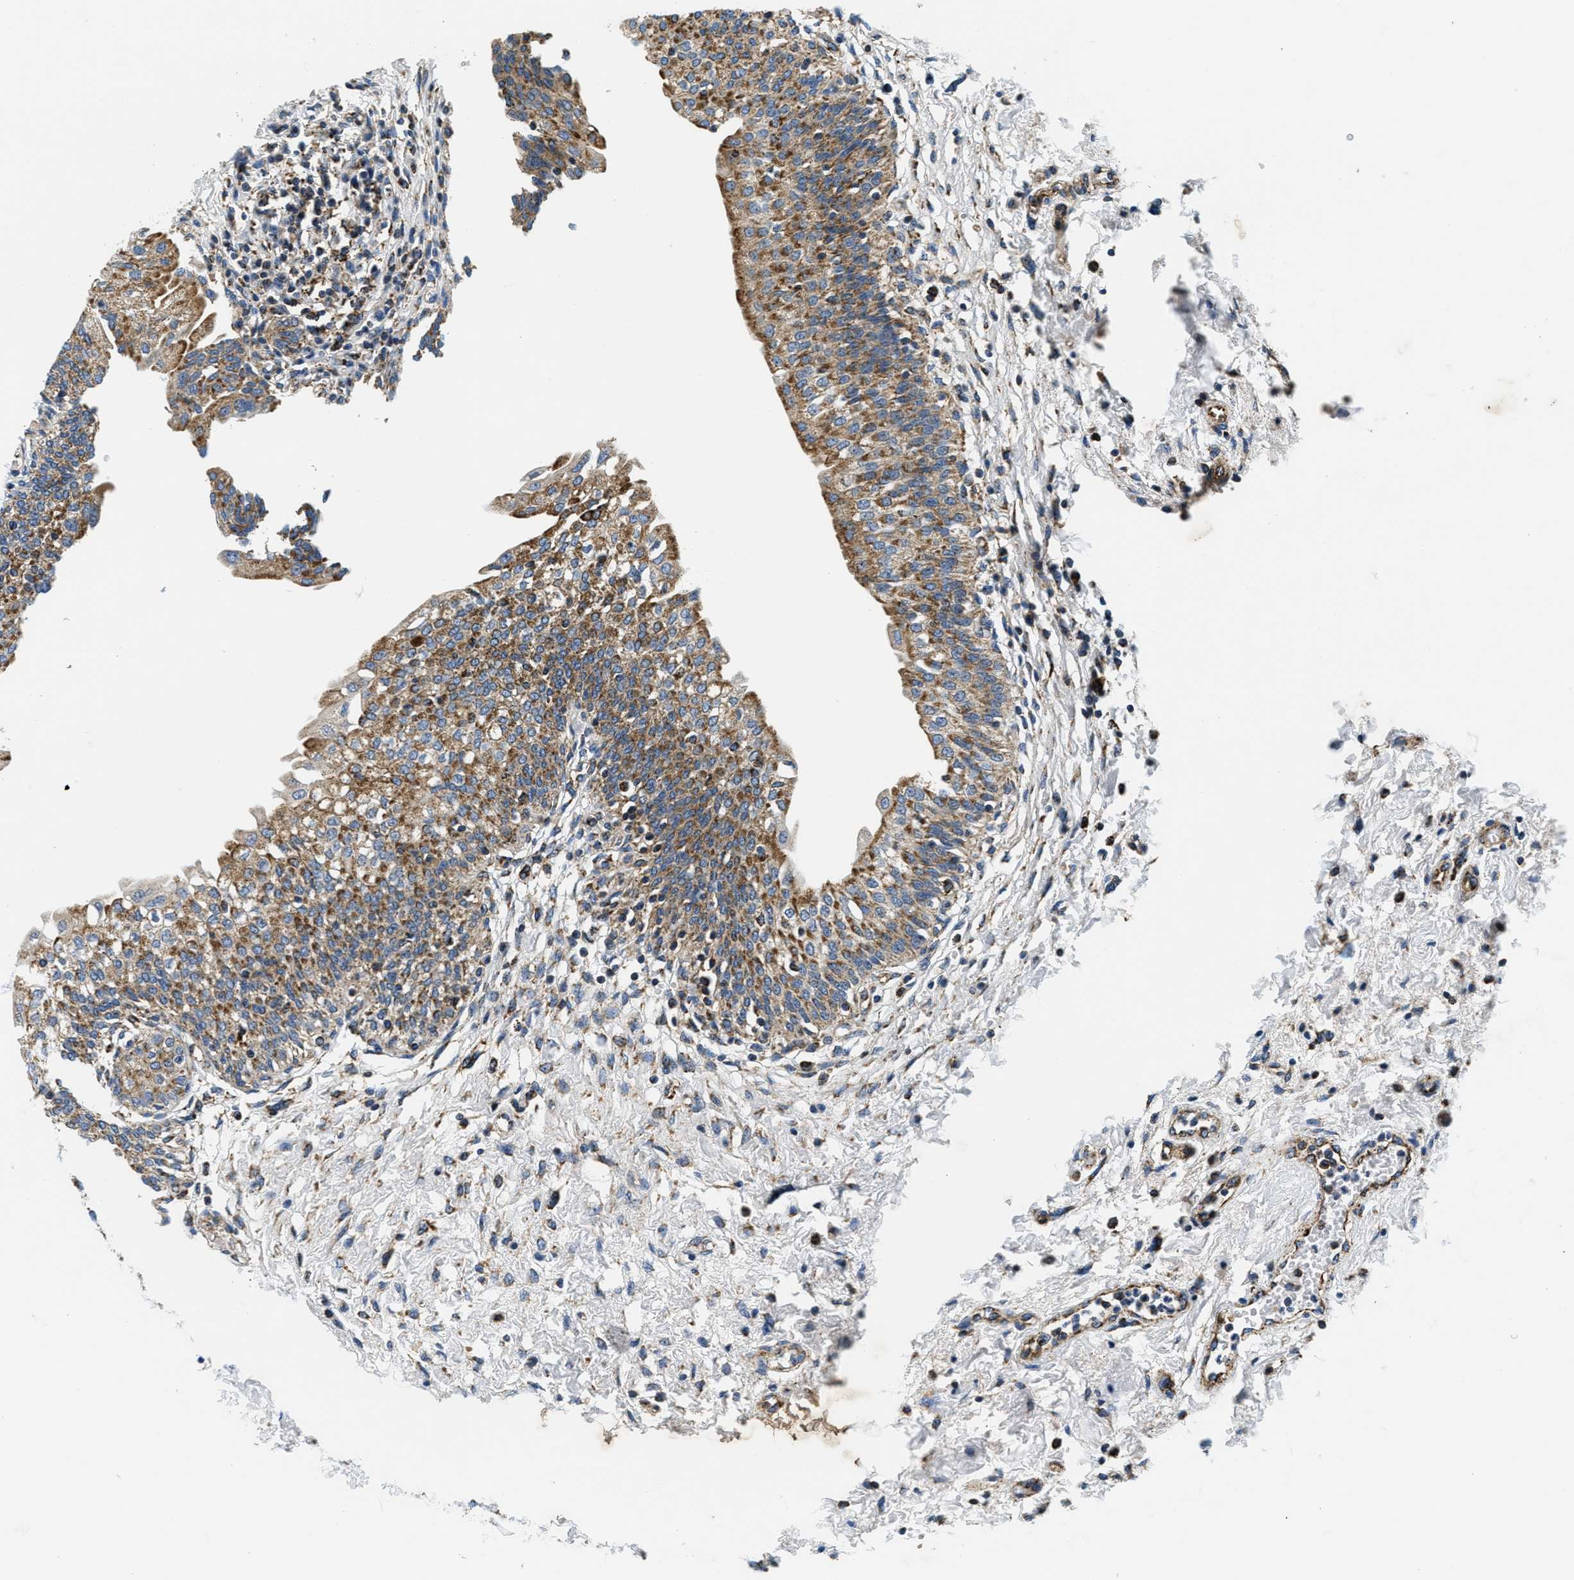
{"staining": {"intensity": "moderate", "quantity": ">75%", "location": "cytoplasmic/membranous"}, "tissue": "urinary bladder", "cell_type": "Urothelial cells", "image_type": "normal", "snomed": [{"axis": "morphology", "description": "Normal tissue, NOS"}, {"axis": "topography", "description": "Urinary bladder"}], "caption": "Immunohistochemistry (DAB) staining of unremarkable human urinary bladder displays moderate cytoplasmic/membranous protein expression in about >75% of urothelial cells.", "gene": "SAMD4B", "patient": {"sex": "male", "age": 55}}